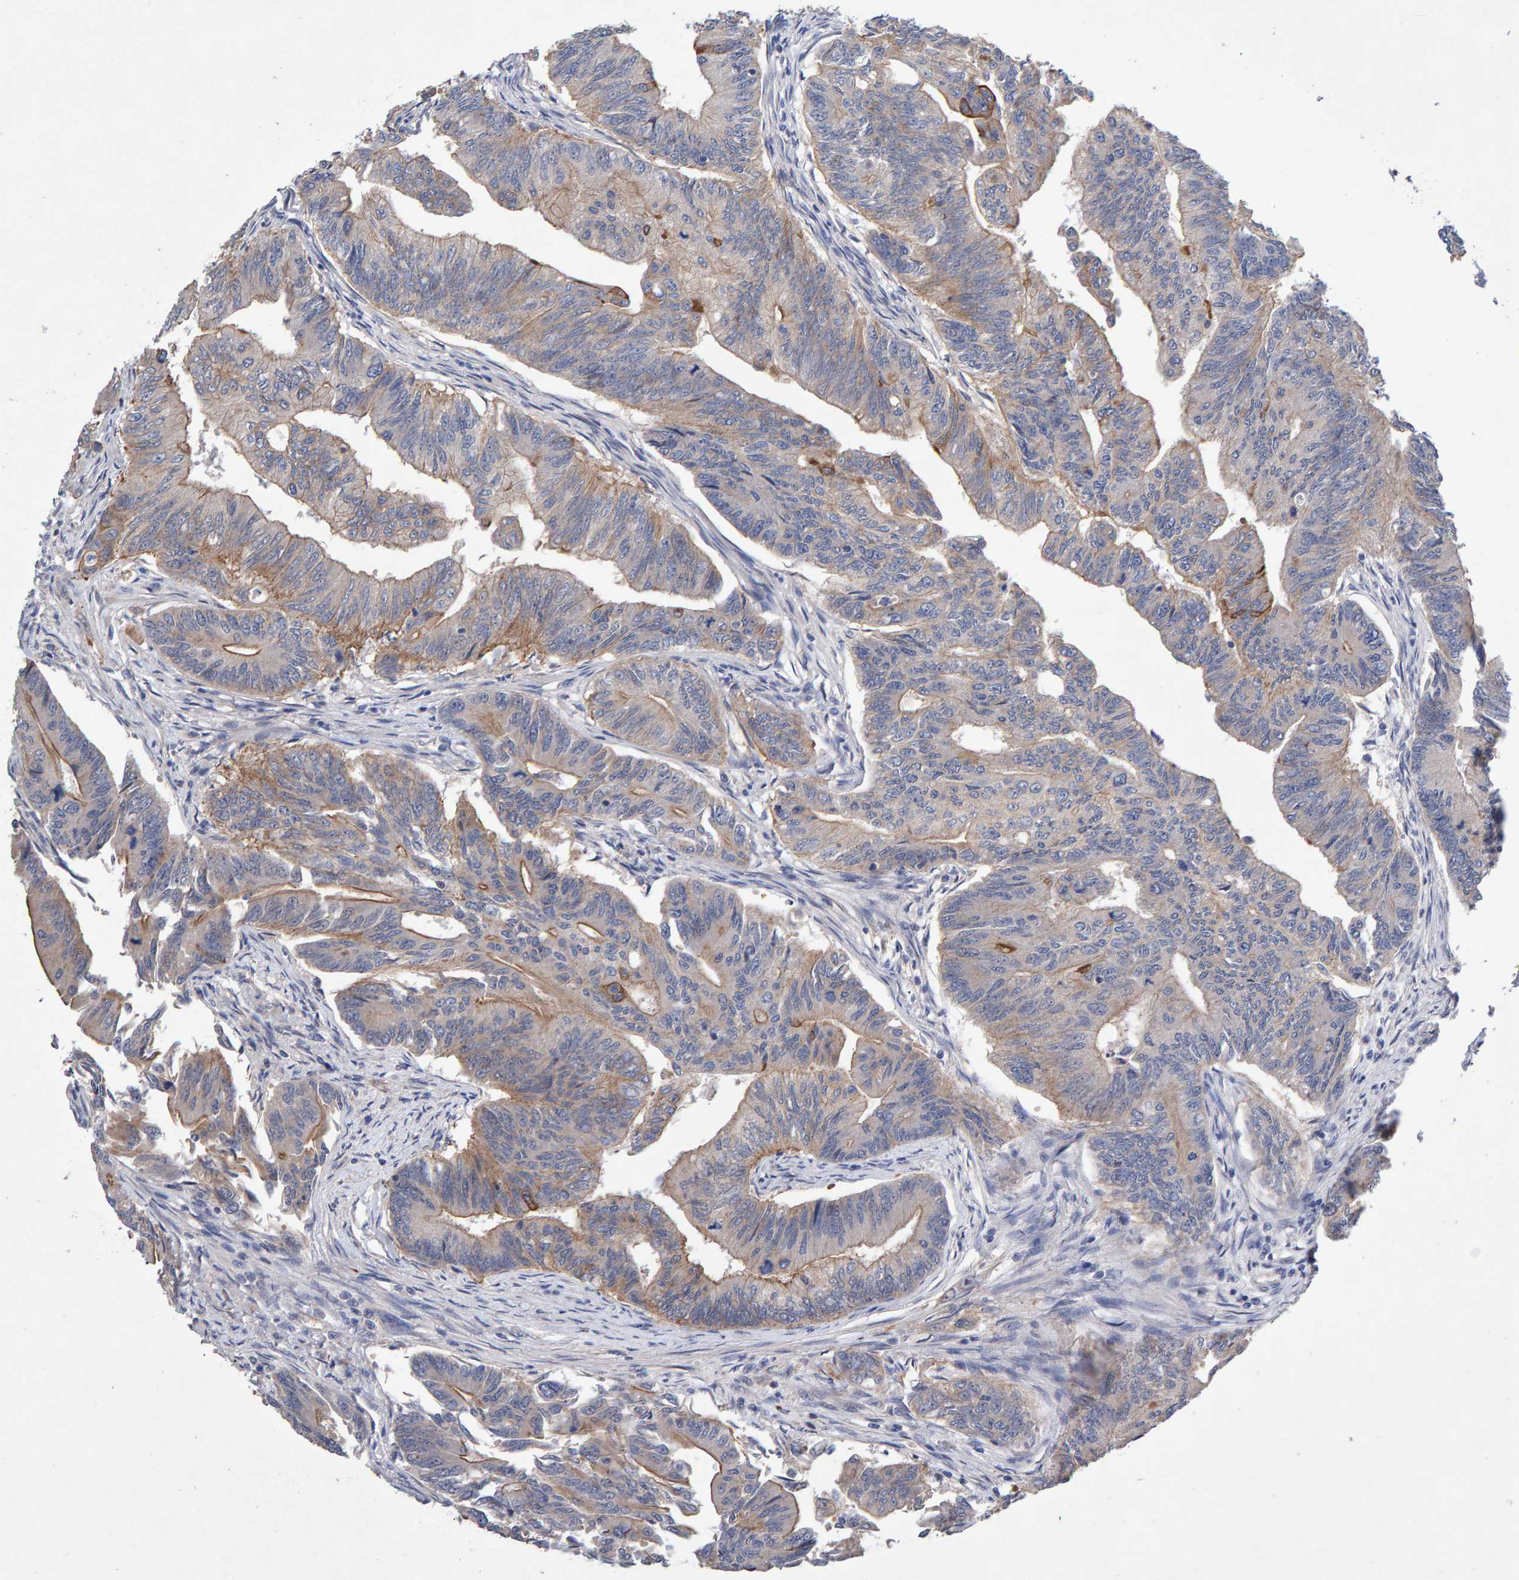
{"staining": {"intensity": "weak", "quantity": "25%-75%", "location": "cytoplasmic/membranous"}, "tissue": "colorectal cancer", "cell_type": "Tumor cells", "image_type": "cancer", "snomed": [{"axis": "morphology", "description": "Adenoma, NOS"}, {"axis": "morphology", "description": "Adenocarcinoma, NOS"}, {"axis": "topography", "description": "Colon"}], "caption": "This is an image of IHC staining of adenocarcinoma (colorectal), which shows weak staining in the cytoplasmic/membranous of tumor cells.", "gene": "EFR3A", "patient": {"sex": "male", "age": 79}}